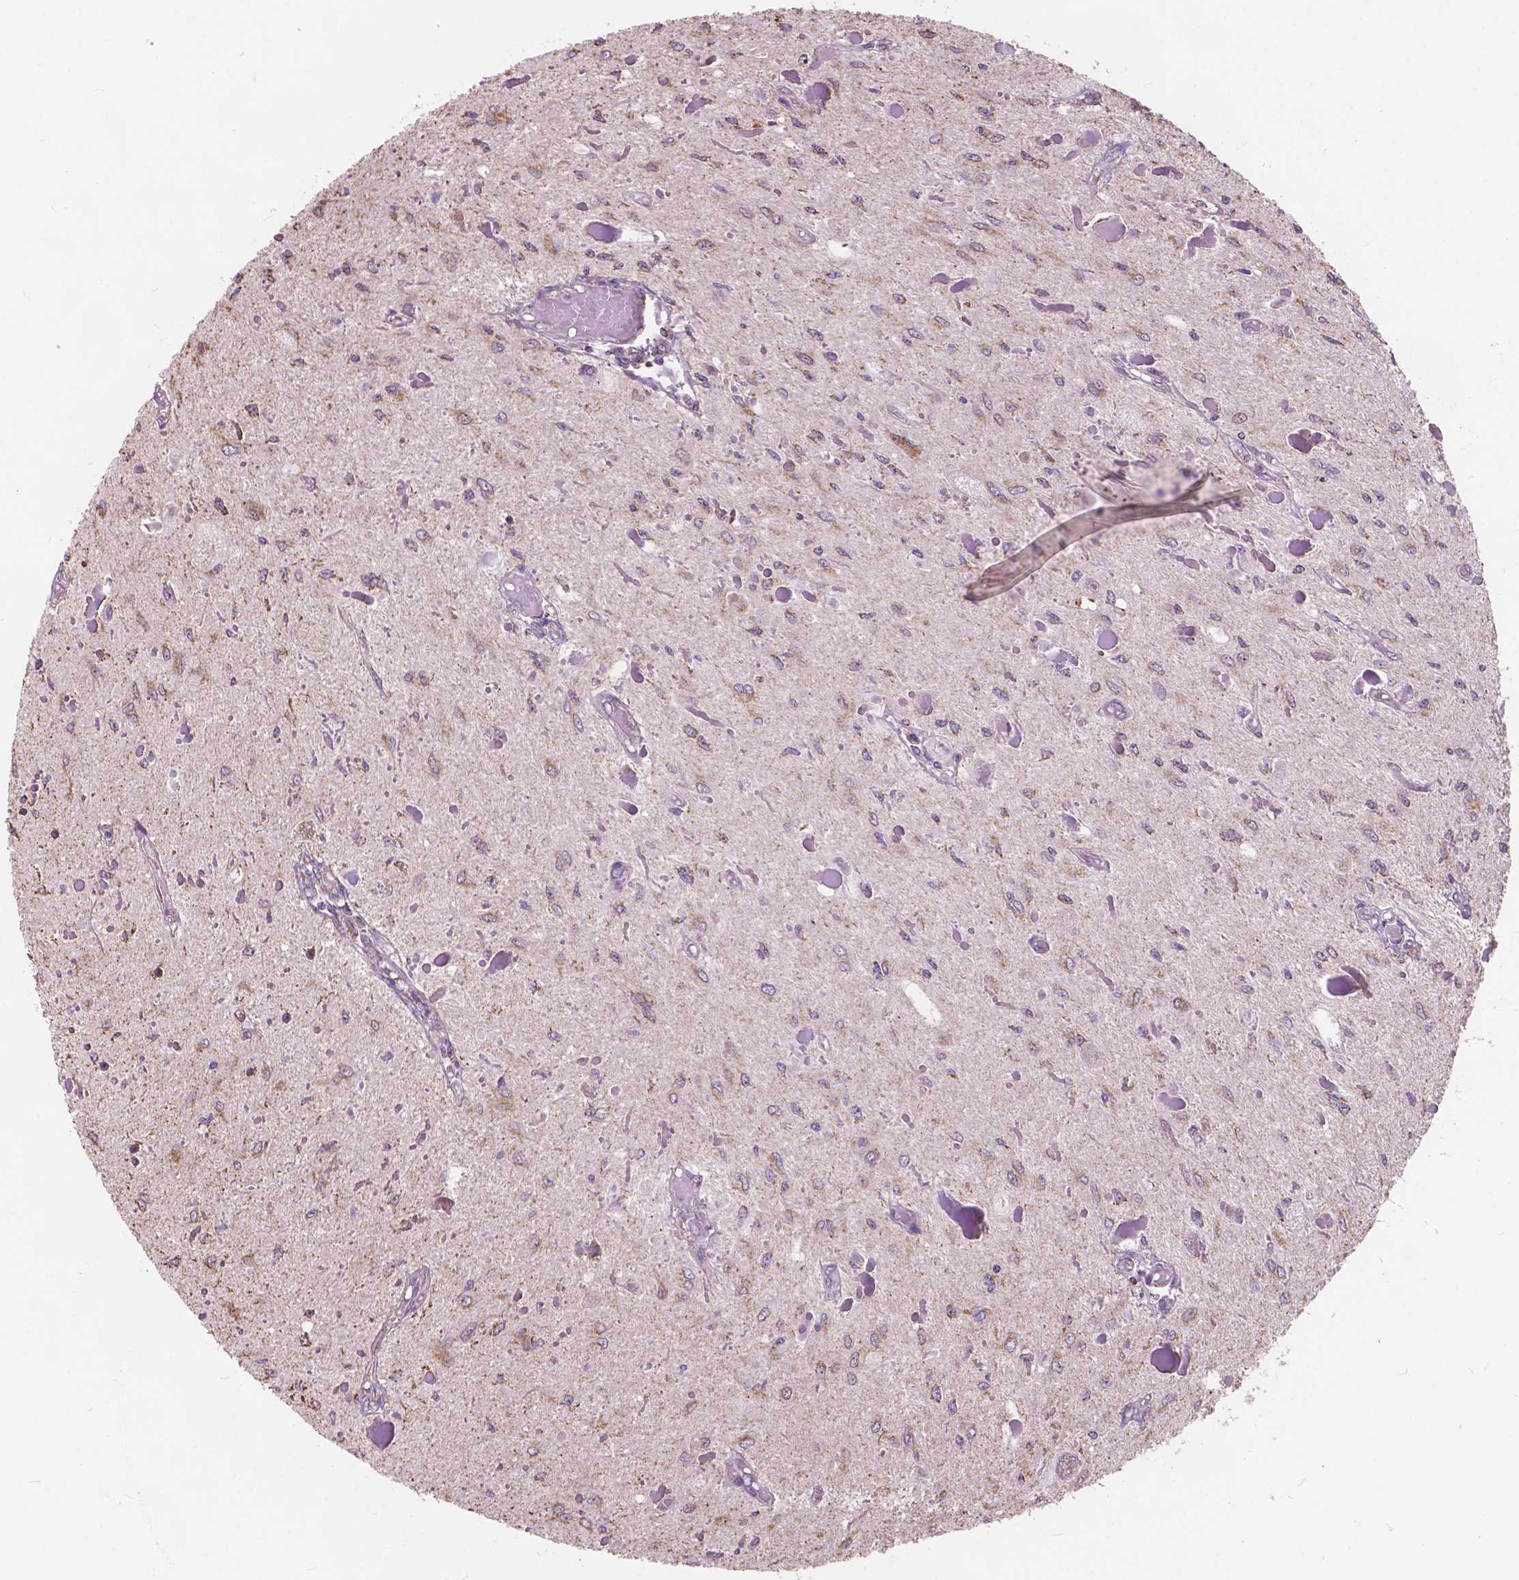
{"staining": {"intensity": "moderate", "quantity": "25%-75%", "location": "cytoplasmic/membranous,nuclear"}, "tissue": "glioma", "cell_type": "Tumor cells", "image_type": "cancer", "snomed": [{"axis": "morphology", "description": "Glioma, malignant, Low grade"}, {"axis": "topography", "description": "Cerebellum"}], "caption": "Protein expression analysis of malignant glioma (low-grade) exhibits moderate cytoplasmic/membranous and nuclear staining in approximately 25%-75% of tumor cells.", "gene": "SCOC", "patient": {"sex": "female", "age": 14}}